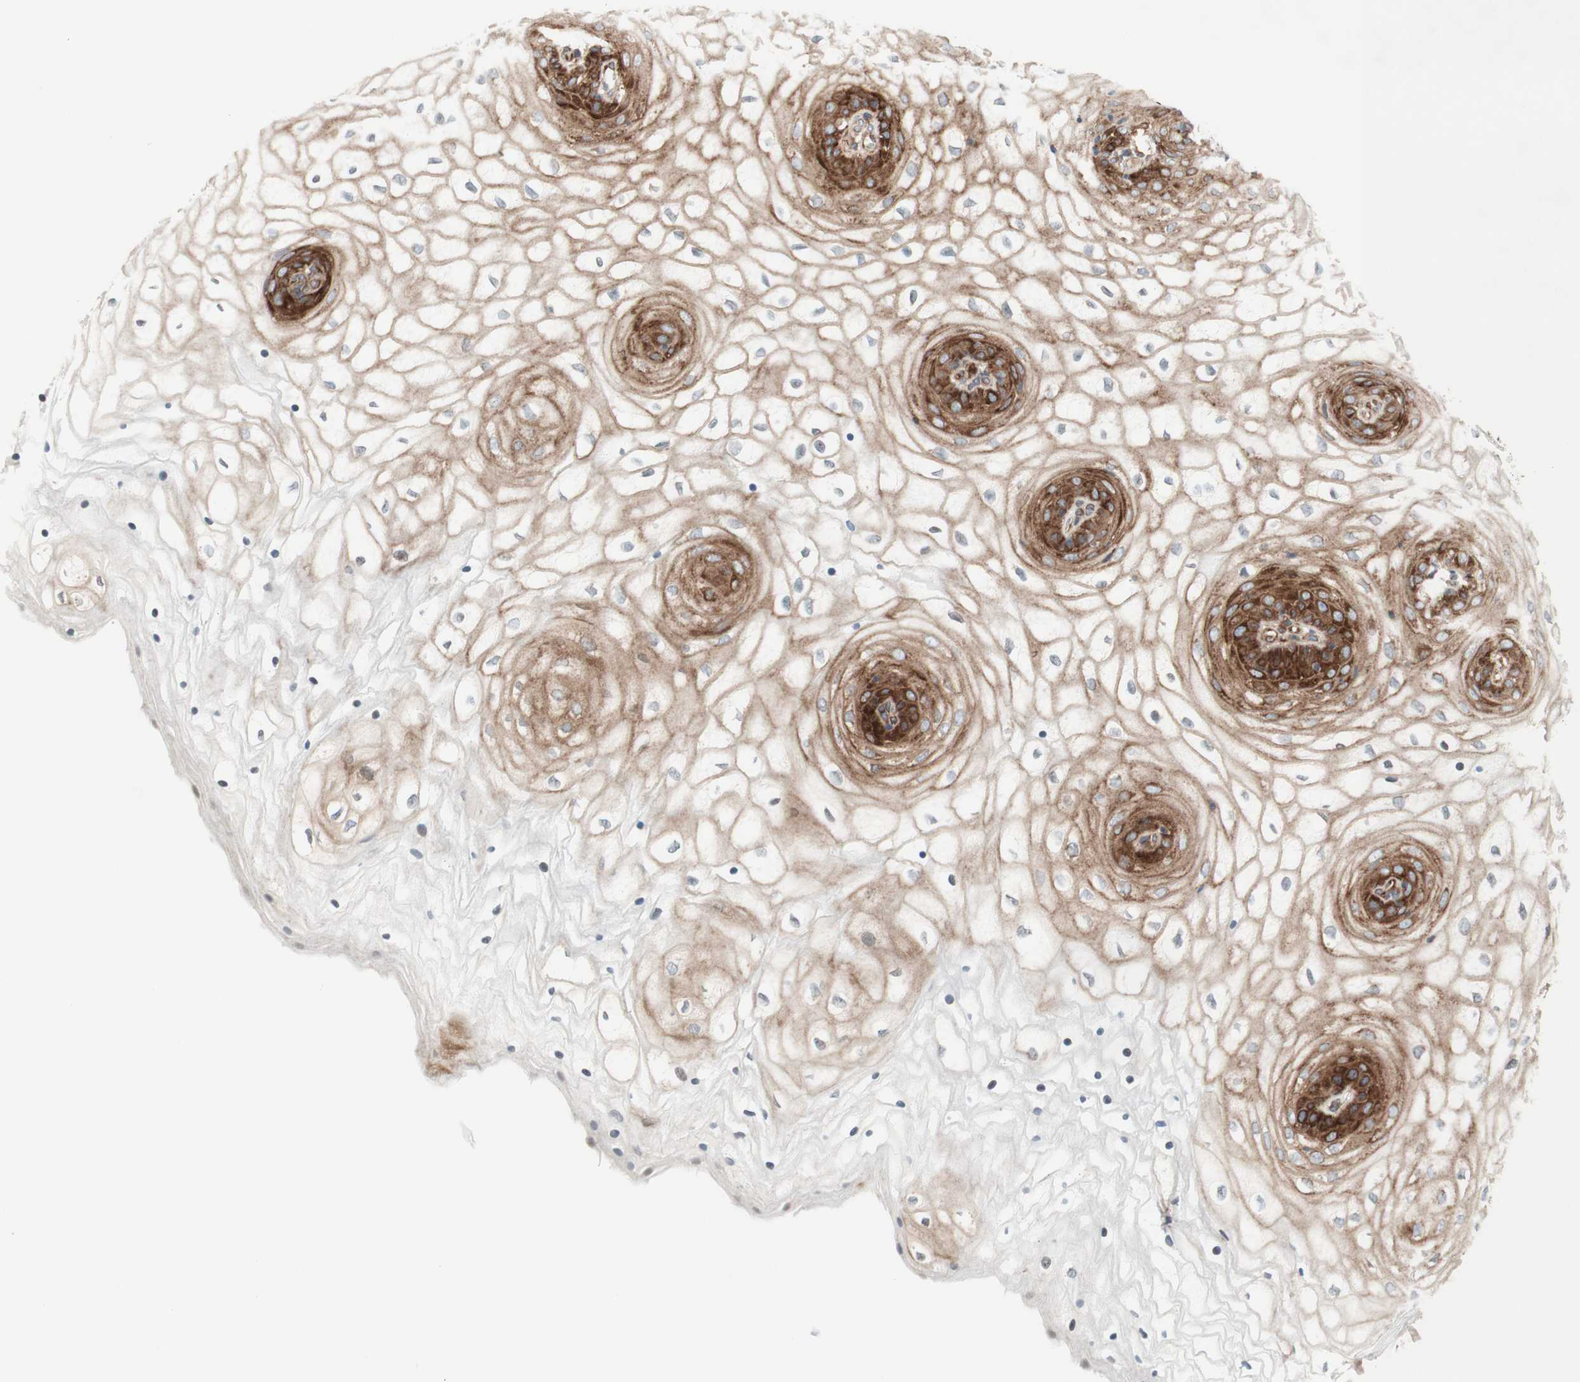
{"staining": {"intensity": "strong", "quantity": ">75%", "location": "cytoplasmic/membranous"}, "tissue": "vagina", "cell_type": "Squamous epithelial cells", "image_type": "normal", "snomed": [{"axis": "morphology", "description": "Normal tissue, NOS"}, {"axis": "topography", "description": "Vagina"}], "caption": "Protein staining by immunohistochemistry reveals strong cytoplasmic/membranous expression in about >75% of squamous epithelial cells in normal vagina. The staining was performed using DAB, with brown indicating positive protein expression. Nuclei are stained blue with hematoxylin.", "gene": "CCN4", "patient": {"sex": "female", "age": 34}}